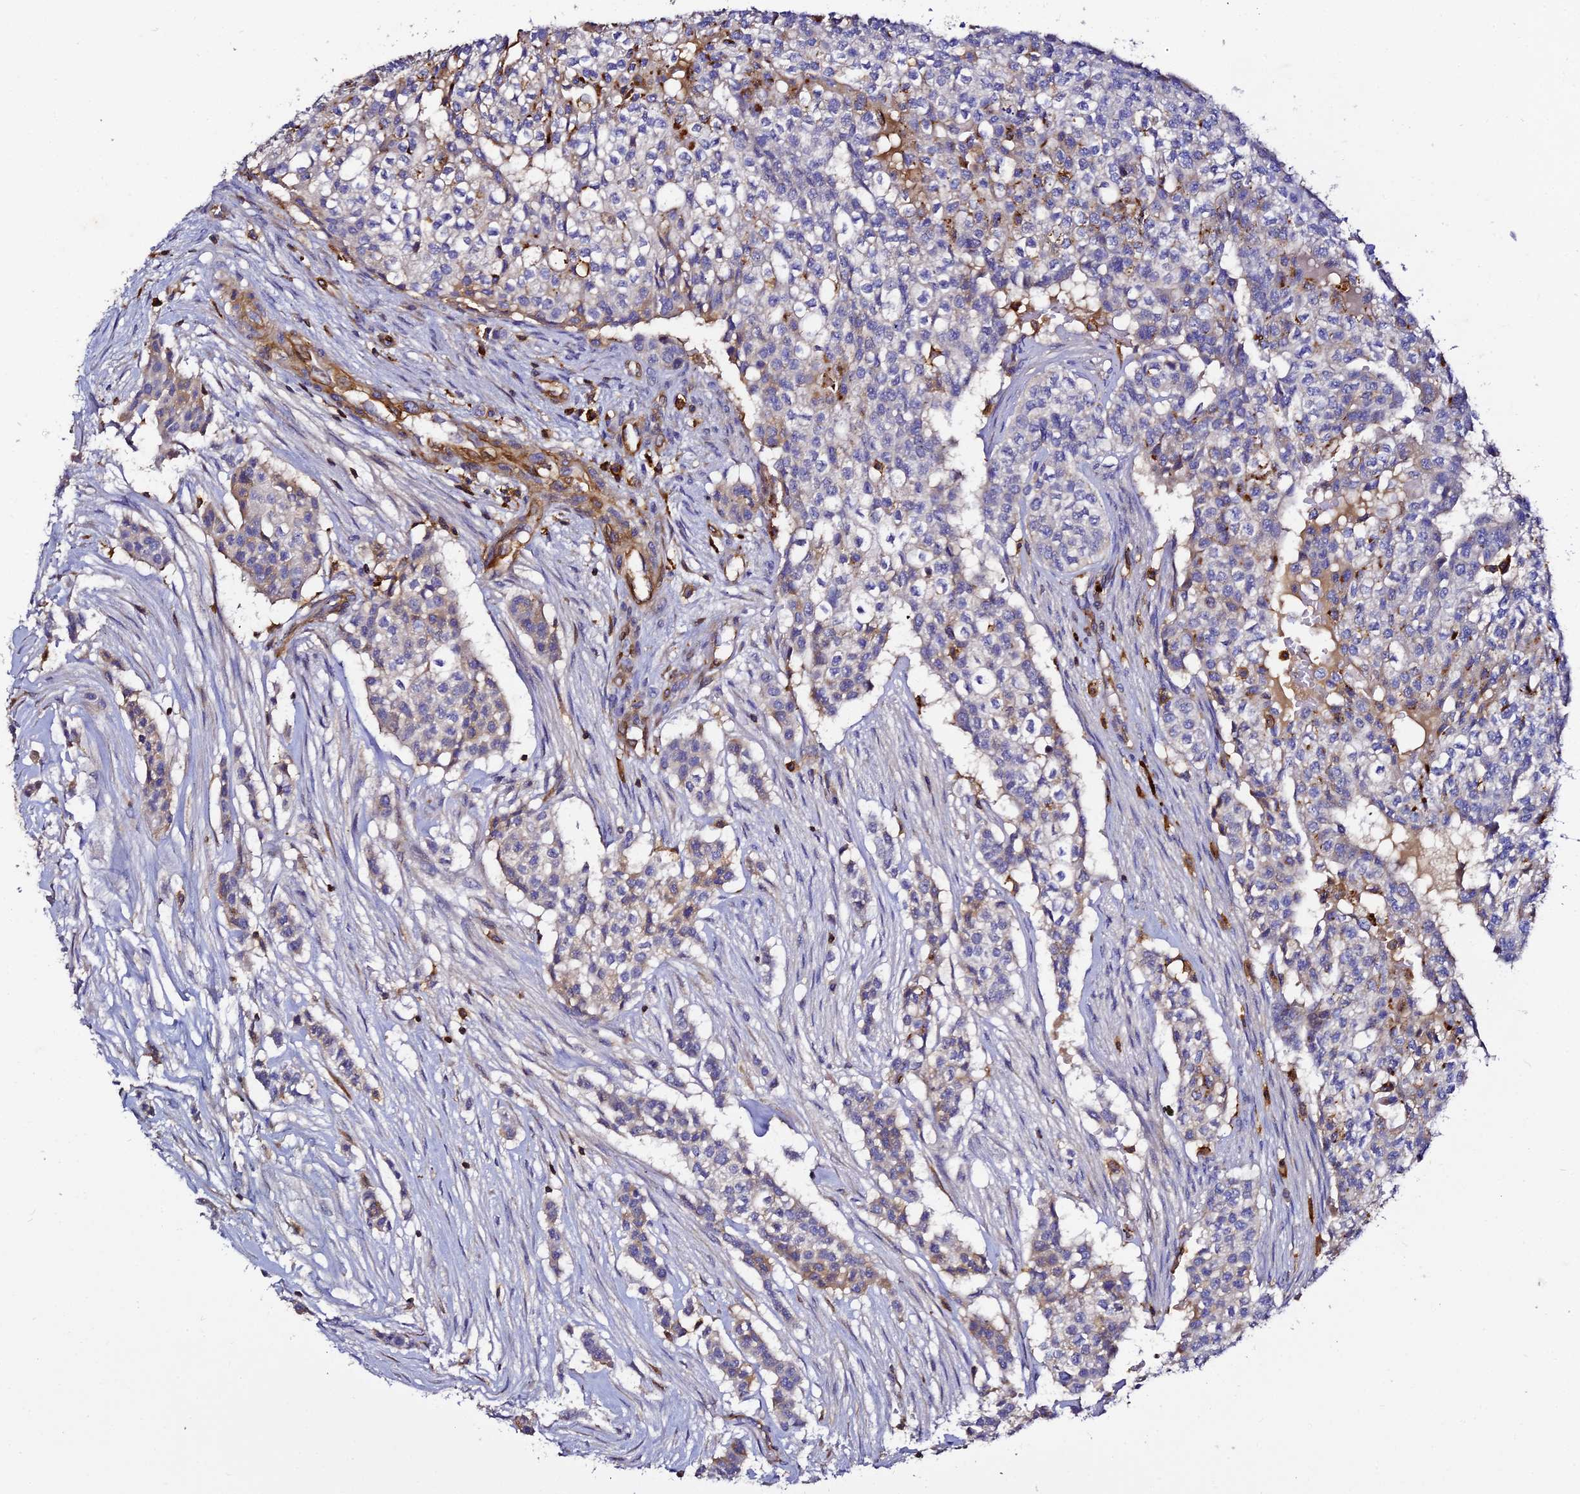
{"staining": {"intensity": "weak", "quantity": "<25%", "location": "cytoplasmic/membranous"}, "tissue": "head and neck cancer", "cell_type": "Tumor cells", "image_type": "cancer", "snomed": [{"axis": "morphology", "description": "Adenocarcinoma, NOS"}, {"axis": "topography", "description": "Head-Neck"}], "caption": "An image of head and neck adenocarcinoma stained for a protein reveals no brown staining in tumor cells.", "gene": "TRPV2", "patient": {"sex": "male", "age": 81}}